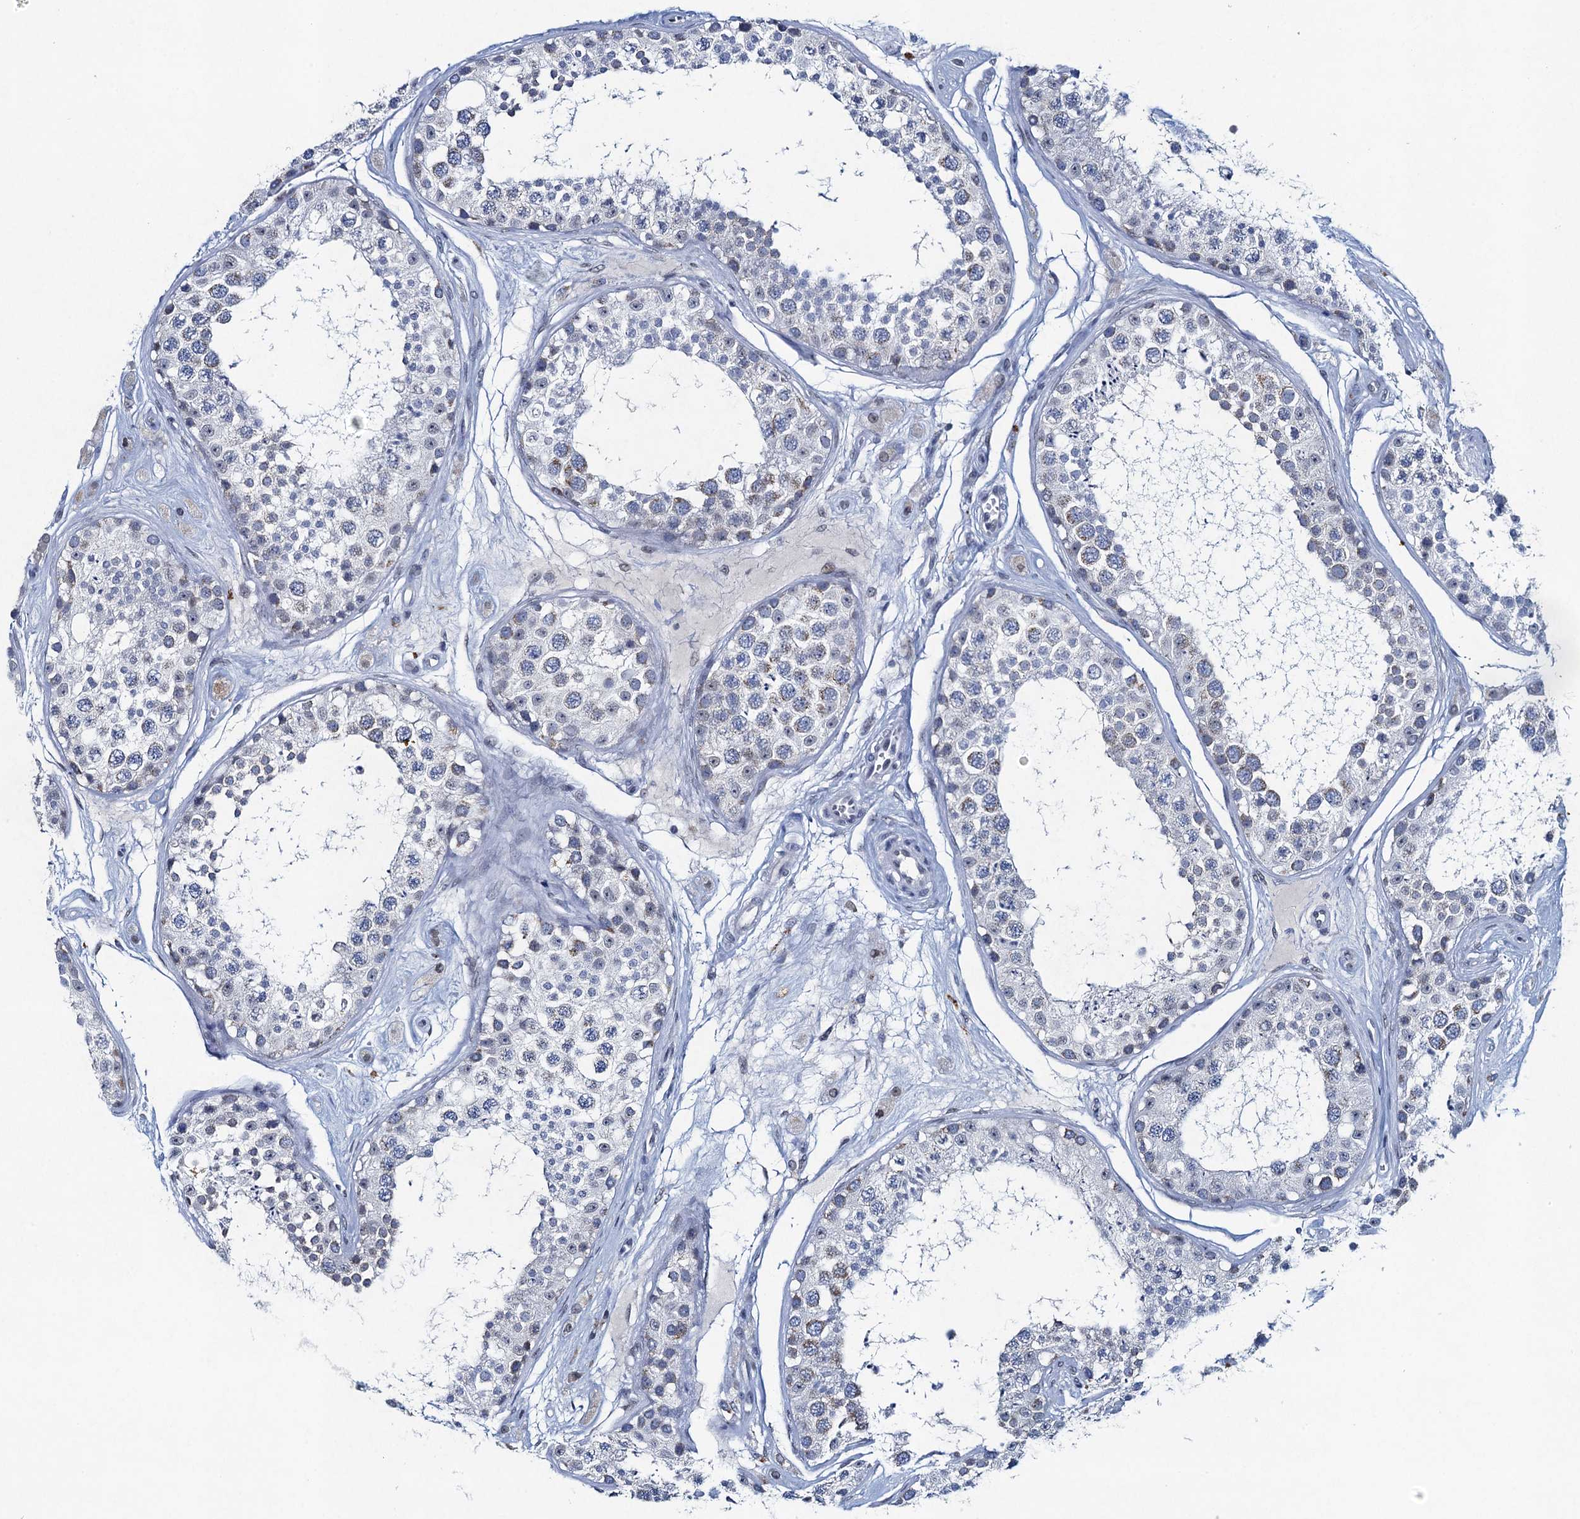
{"staining": {"intensity": "weak", "quantity": "<25%", "location": "cytoplasmic/membranous"}, "tissue": "testis", "cell_type": "Cells in seminiferous ducts", "image_type": "normal", "snomed": [{"axis": "morphology", "description": "Normal tissue, NOS"}, {"axis": "topography", "description": "Testis"}], "caption": "Protein analysis of benign testis demonstrates no significant expression in cells in seminiferous ducts.", "gene": "ENSG00000230707", "patient": {"sex": "male", "age": 25}}